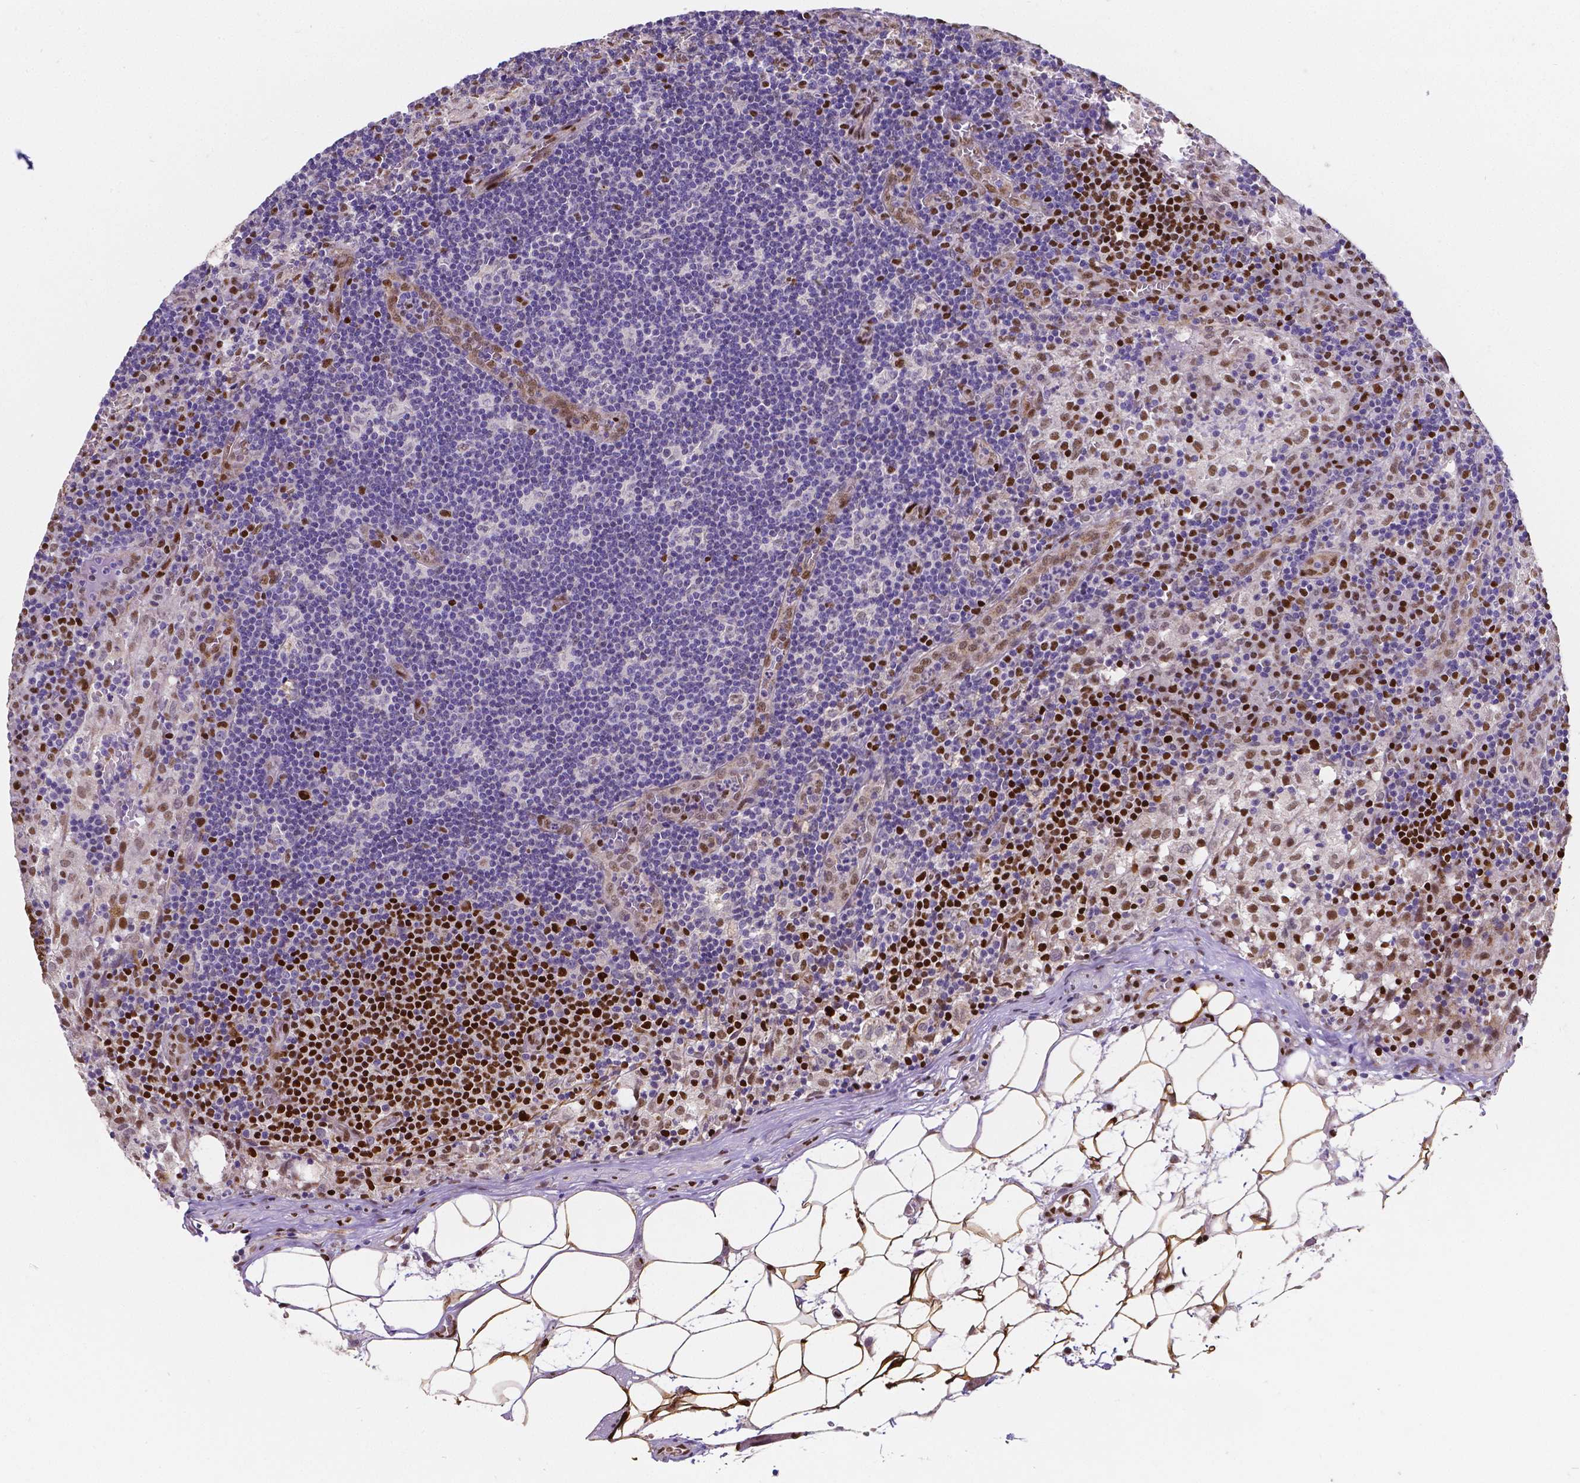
{"staining": {"intensity": "strong", "quantity": "25%-75%", "location": "nuclear"}, "tissue": "lymph node", "cell_type": "Germinal center cells", "image_type": "normal", "snomed": [{"axis": "morphology", "description": "Normal tissue, NOS"}, {"axis": "topography", "description": "Lymph node"}], "caption": "Protein staining by immunohistochemistry (IHC) demonstrates strong nuclear staining in approximately 25%-75% of germinal center cells in unremarkable lymph node. (DAB IHC, brown staining for protein, blue staining for nuclei).", "gene": "MEF2C", "patient": {"sex": "male", "age": 62}}